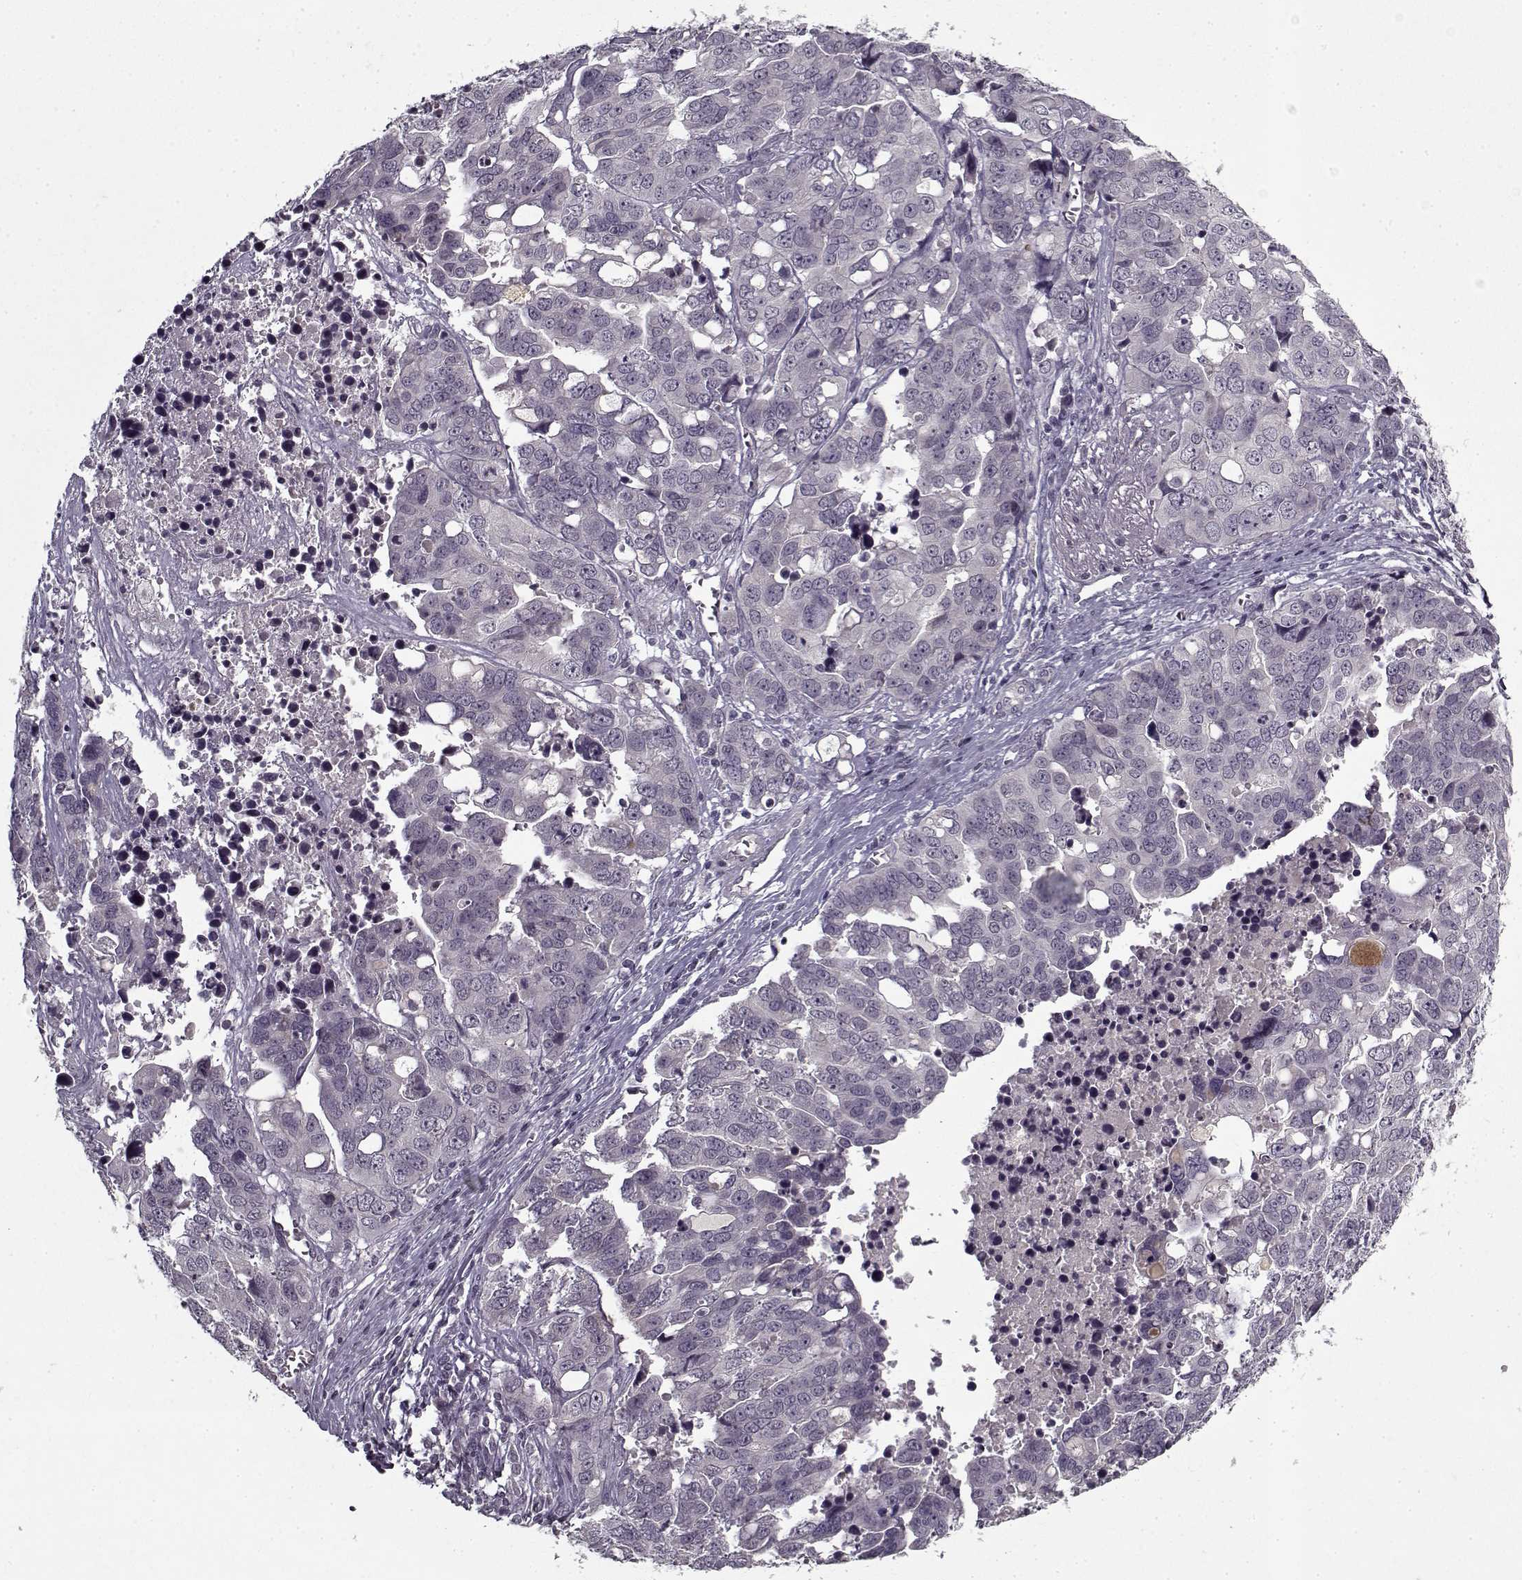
{"staining": {"intensity": "negative", "quantity": "none", "location": "none"}, "tissue": "ovarian cancer", "cell_type": "Tumor cells", "image_type": "cancer", "snomed": [{"axis": "morphology", "description": "Carcinoma, endometroid"}, {"axis": "topography", "description": "Ovary"}], "caption": "Immunohistochemistry of human ovarian cancer displays no expression in tumor cells.", "gene": "LAMA2", "patient": {"sex": "female", "age": 78}}